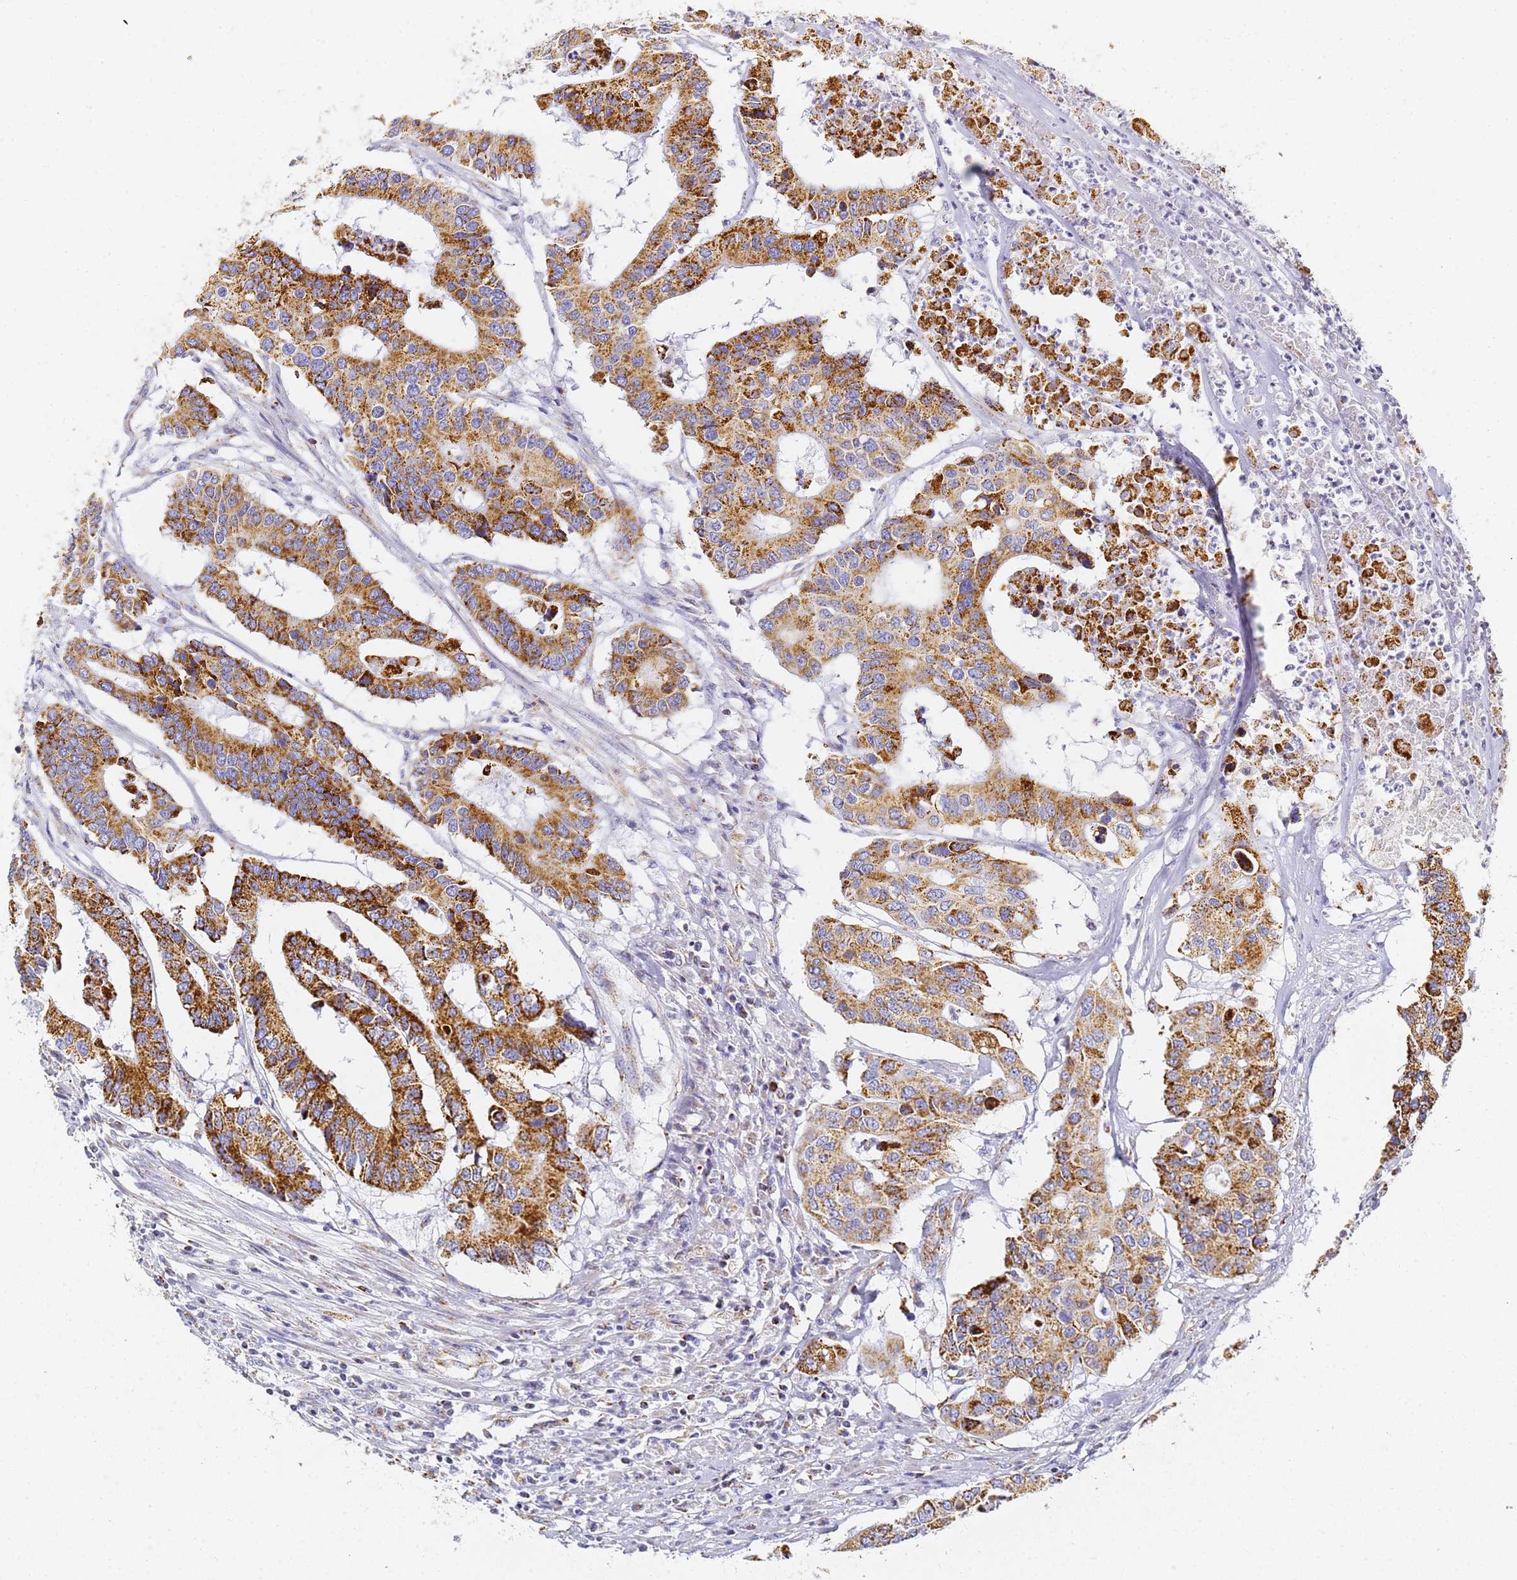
{"staining": {"intensity": "strong", "quantity": ">75%", "location": "cytoplasmic/membranous"}, "tissue": "colorectal cancer", "cell_type": "Tumor cells", "image_type": "cancer", "snomed": [{"axis": "morphology", "description": "Adenocarcinoma, NOS"}, {"axis": "topography", "description": "Colon"}], "caption": "Immunohistochemistry (IHC) histopathology image of neoplastic tissue: colorectal cancer stained using immunohistochemistry (IHC) shows high levels of strong protein expression localized specifically in the cytoplasmic/membranous of tumor cells, appearing as a cytoplasmic/membranous brown color.", "gene": "CNIH4", "patient": {"sex": "male", "age": 77}}